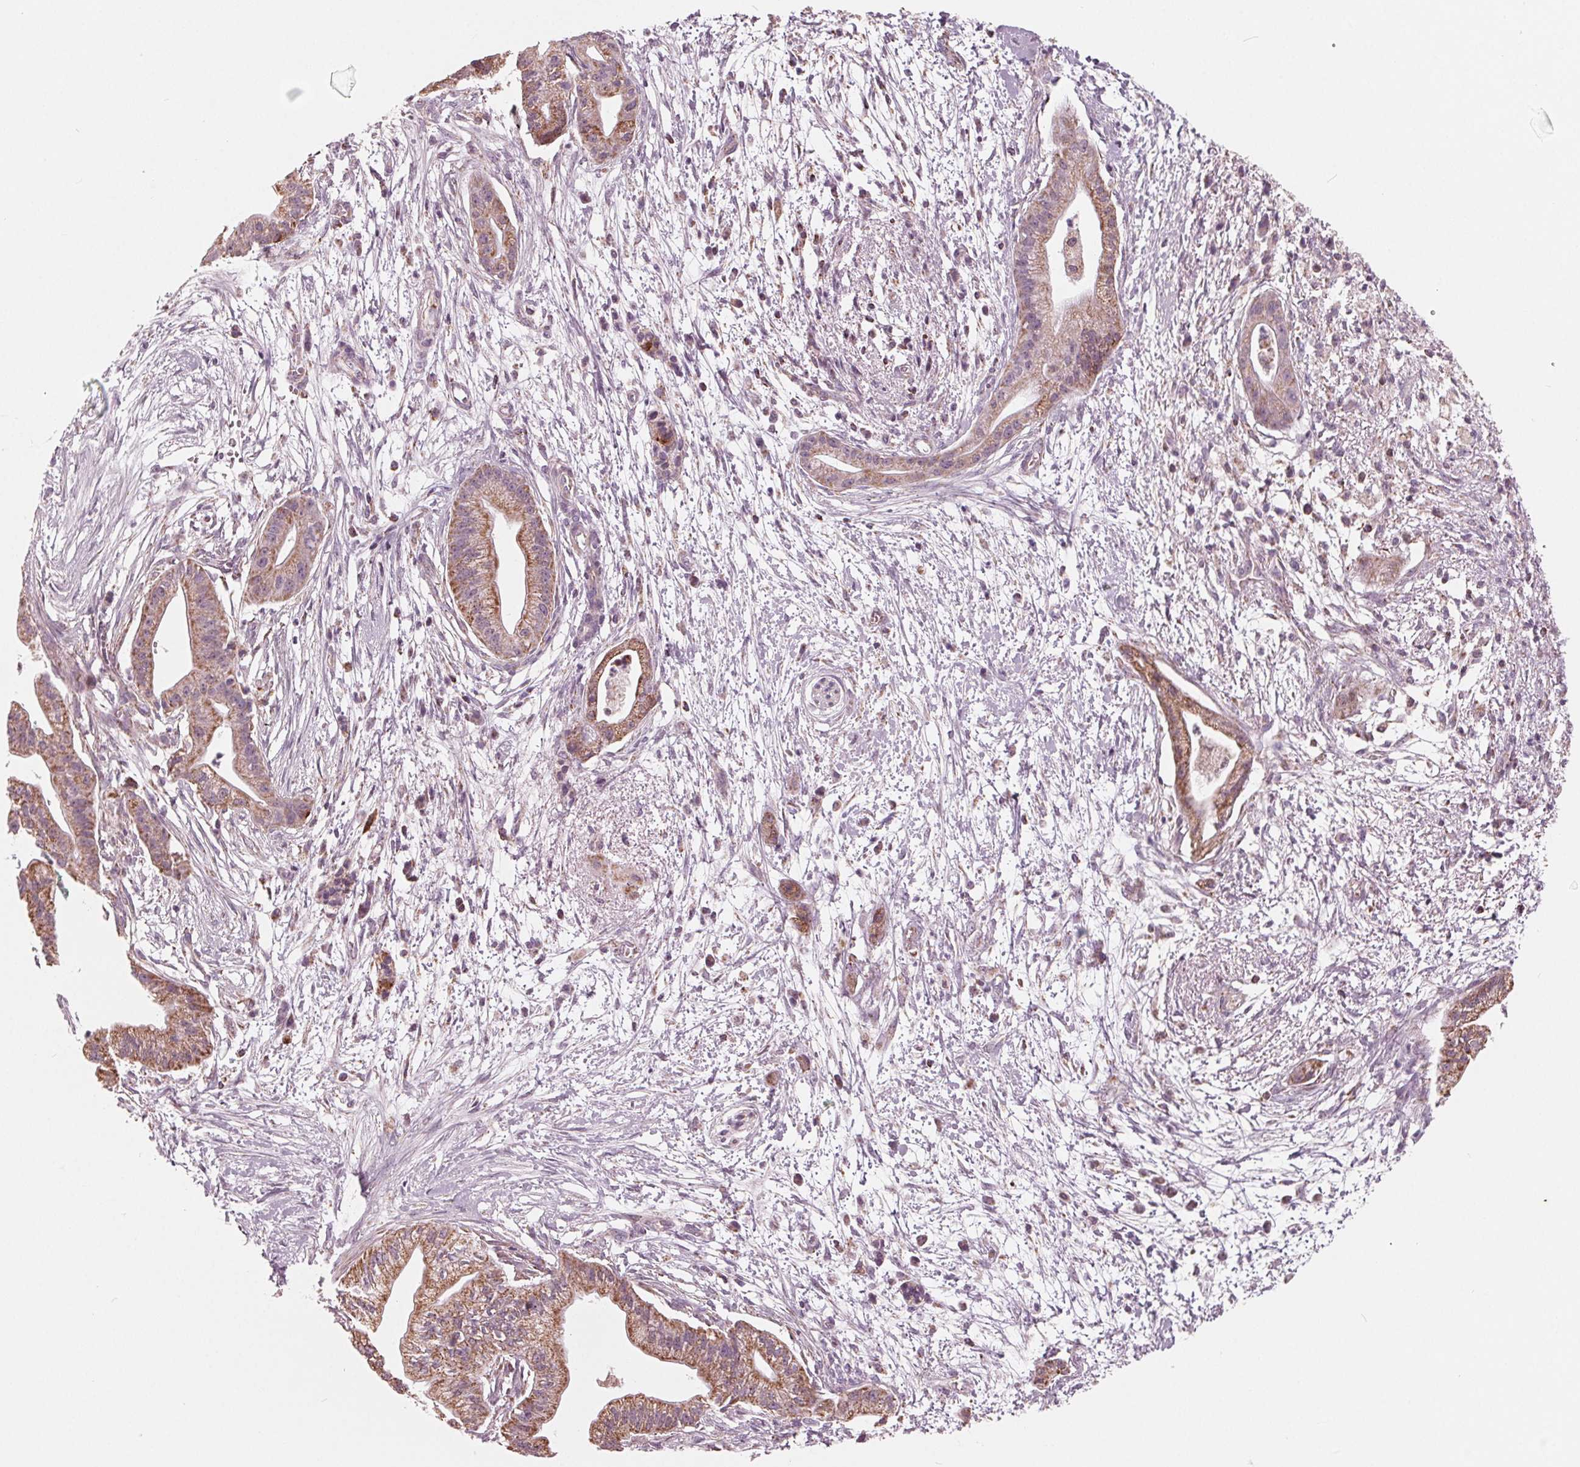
{"staining": {"intensity": "moderate", "quantity": ">75%", "location": "cytoplasmic/membranous"}, "tissue": "pancreatic cancer", "cell_type": "Tumor cells", "image_type": "cancer", "snomed": [{"axis": "morphology", "description": "Normal tissue, NOS"}, {"axis": "morphology", "description": "Adenocarcinoma, NOS"}, {"axis": "topography", "description": "Lymph node"}, {"axis": "topography", "description": "Pancreas"}], "caption": "Protein expression analysis of human pancreatic cancer reveals moderate cytoplasmic/membranous positivity in about >75% of tumor cells. (IHC, brightfield microscopy, high magnification).", "gene": "DCAF4L2", "patient": {"sex": "female", "age": 58}}